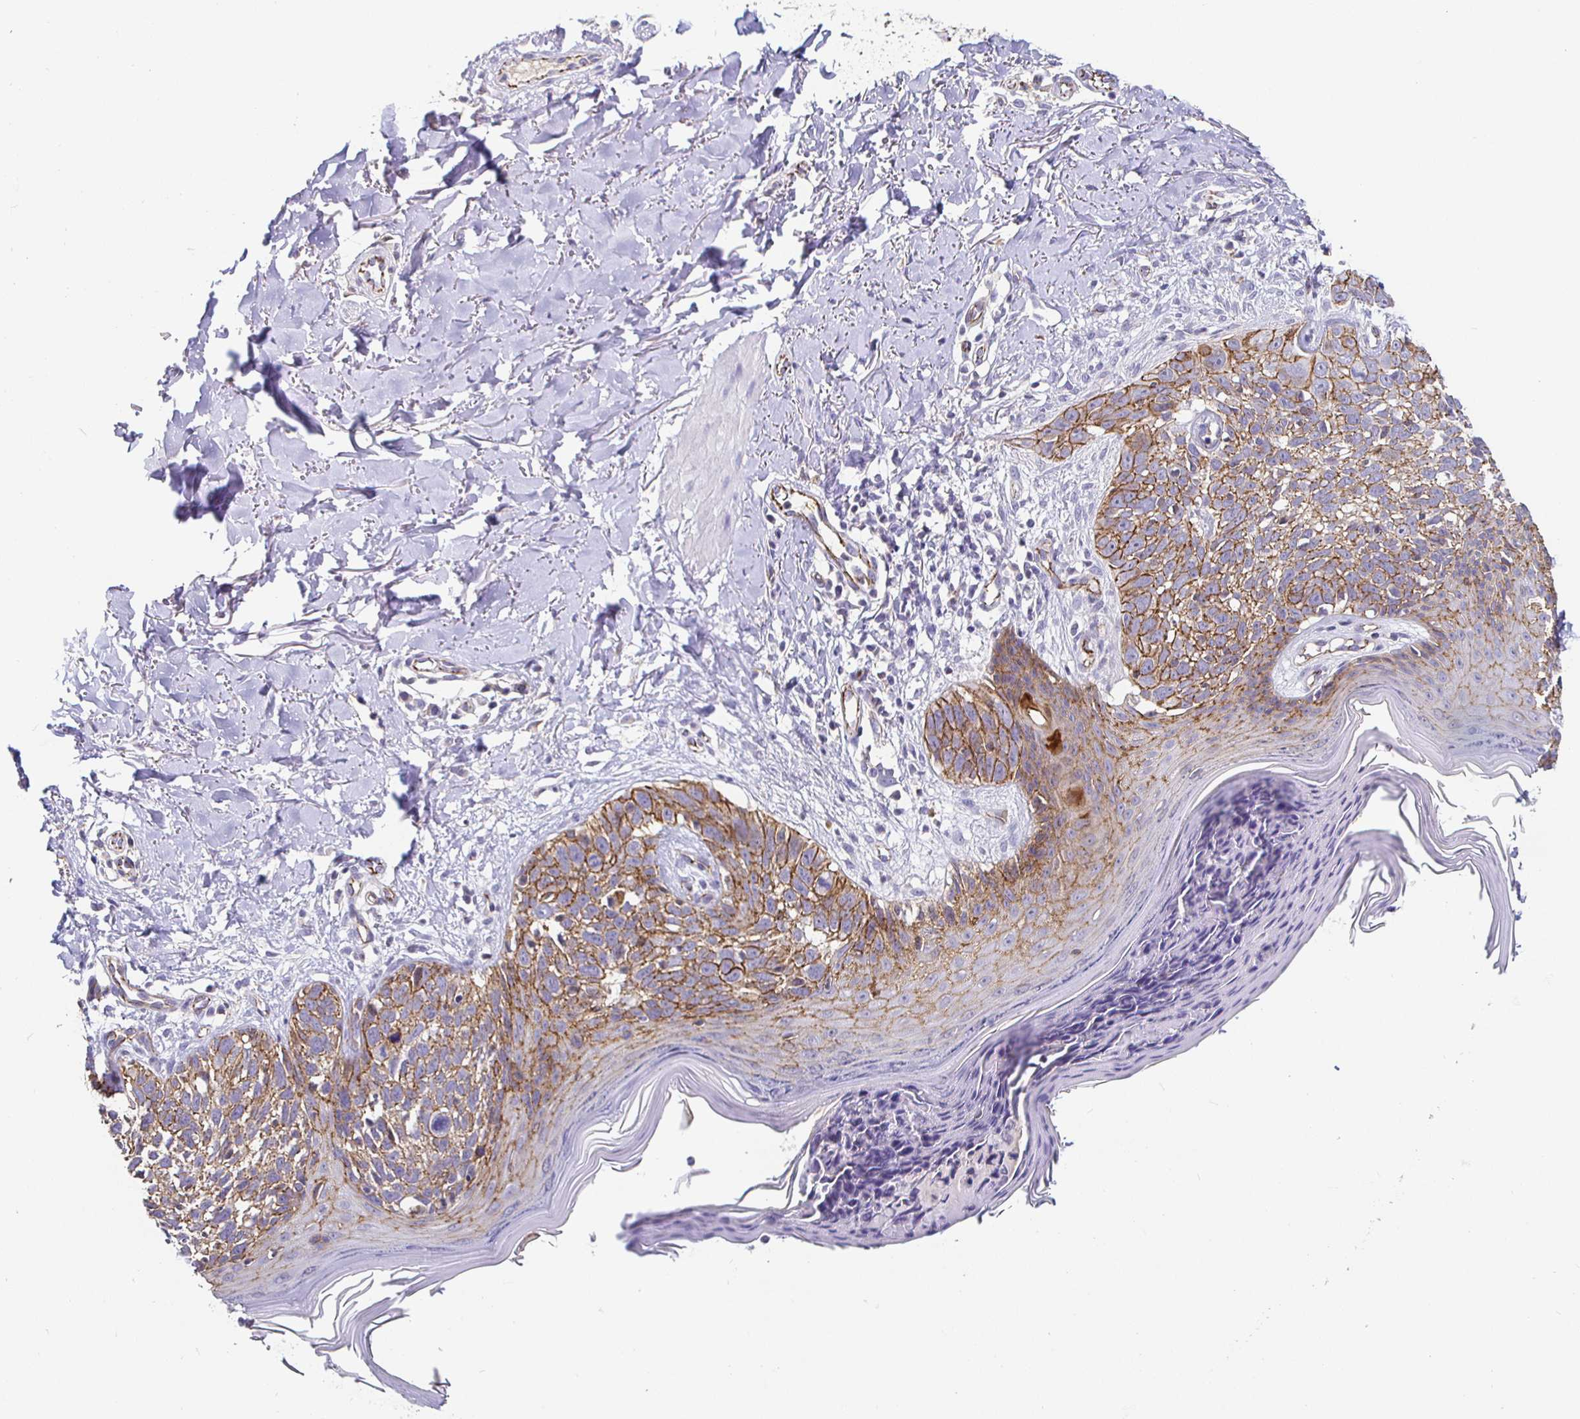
{"staining": {"intensity": "moderate", "quantity": ">75%", "location": "cytoplasmic/membranous"}, "tissue": "skin cancer", "cell_type": "Tumor cells", "image_type": "cancer", "snomed": [{"axis": "morphology", "description": "Basal cell carcinoma"}, {"axis": "topography", "description": "Skin"}], "caption": "Approximately >75% of tumor cells in skin cancer show moderate cytoplasmic/membranous protein expression as visualized by brown immunohistochemical staining.", "gene": "PIWIL3", "patient": {"sex": "female", "age": 45}}